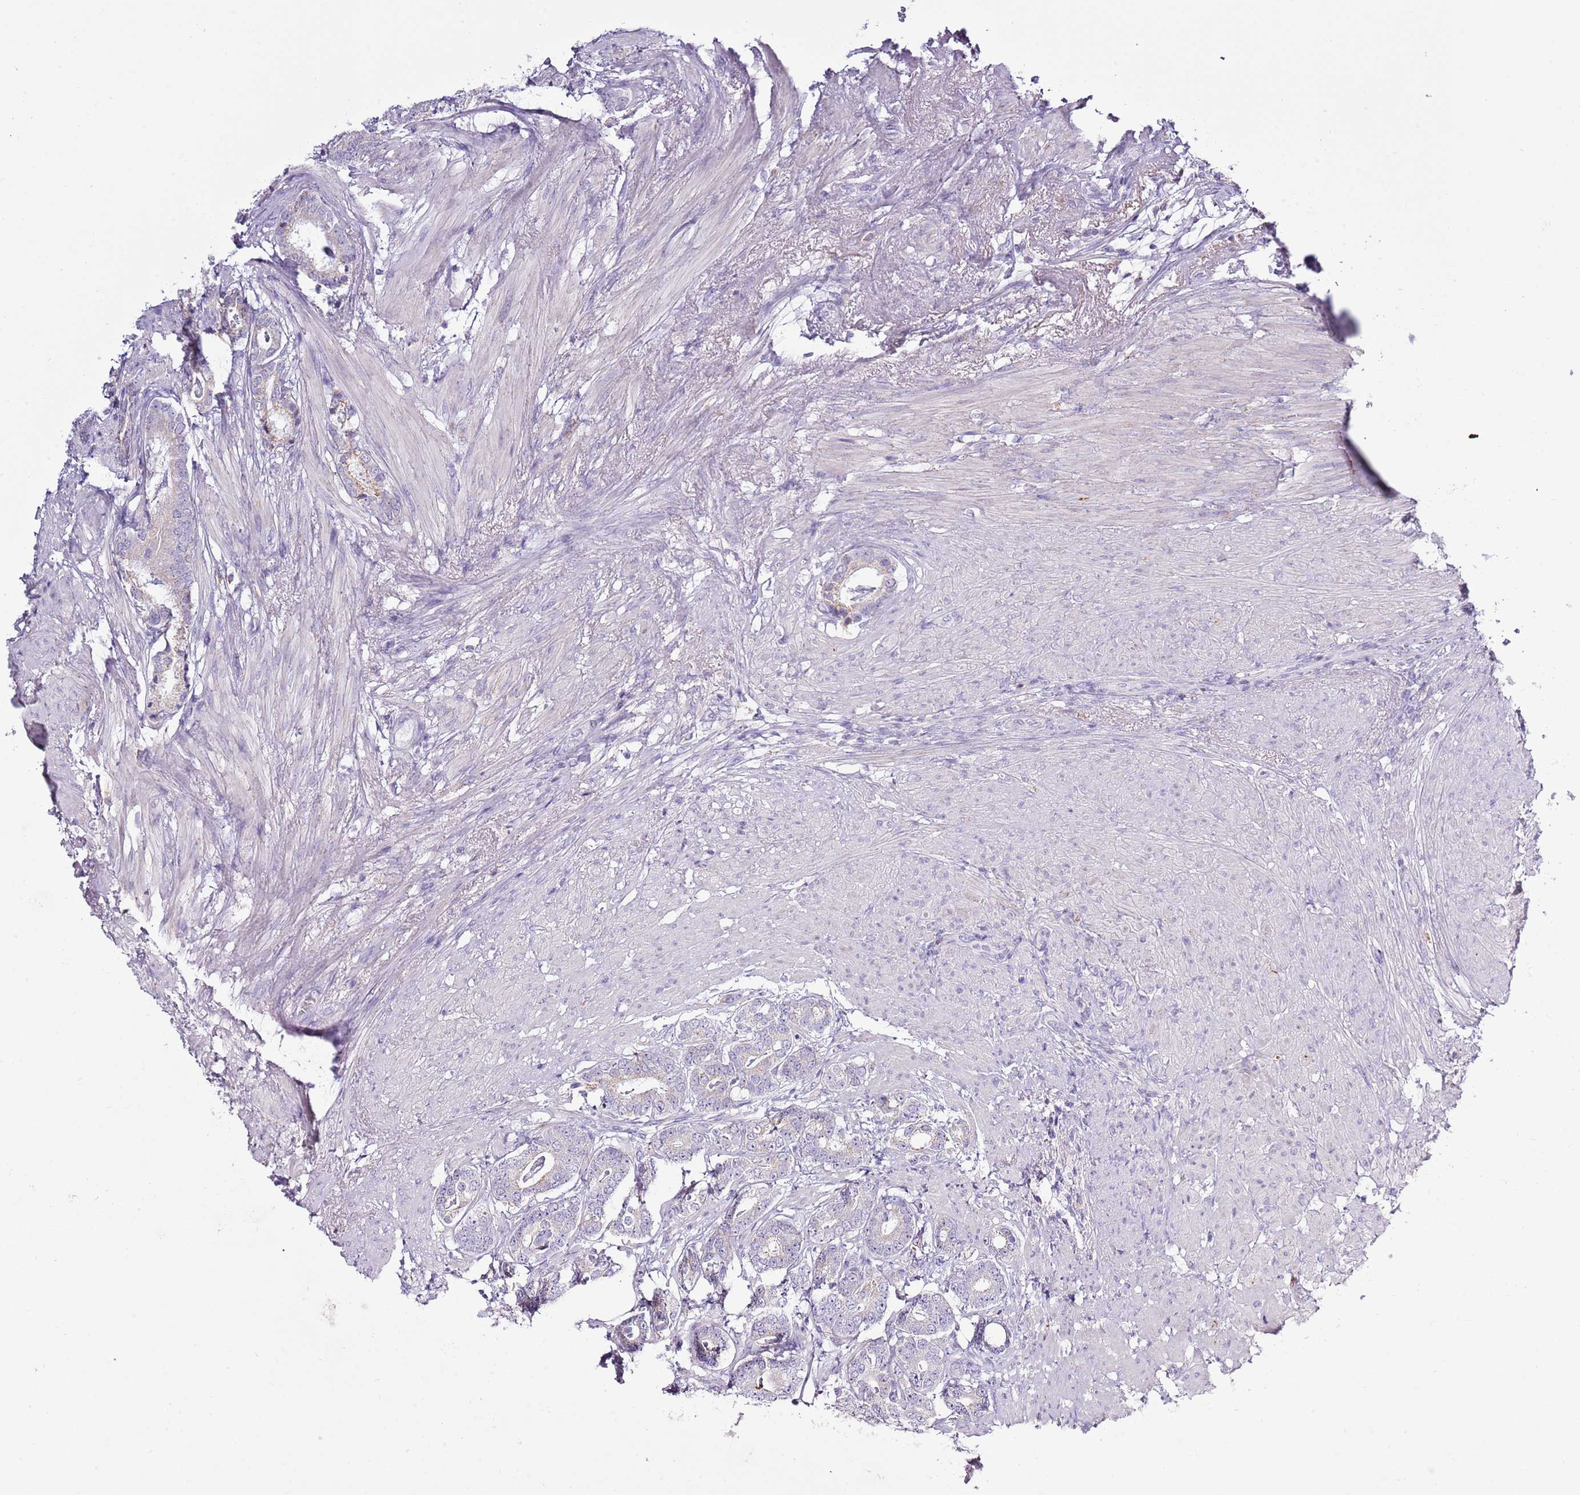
{"staining": {"intensity": "negative", "quantity": "none", "location": "none"}, "tissue": "prostate cancer", "cell_type": "Tumor cells", "image_type": "cancer", "snomed": [{"axis": "morphology", "description": "Adenocarcinoma, Low grade"}, {"axis": "topography", "description": "Prostate"}], "caption": "The immunohistochemistry image has no significant expression in tumor cells of prostate low-grade adenocarcinoma tissue. Nuclei are stained in blue.", "gene": "SLC23A1", "patient": {"sex": "male", "age": 71}}